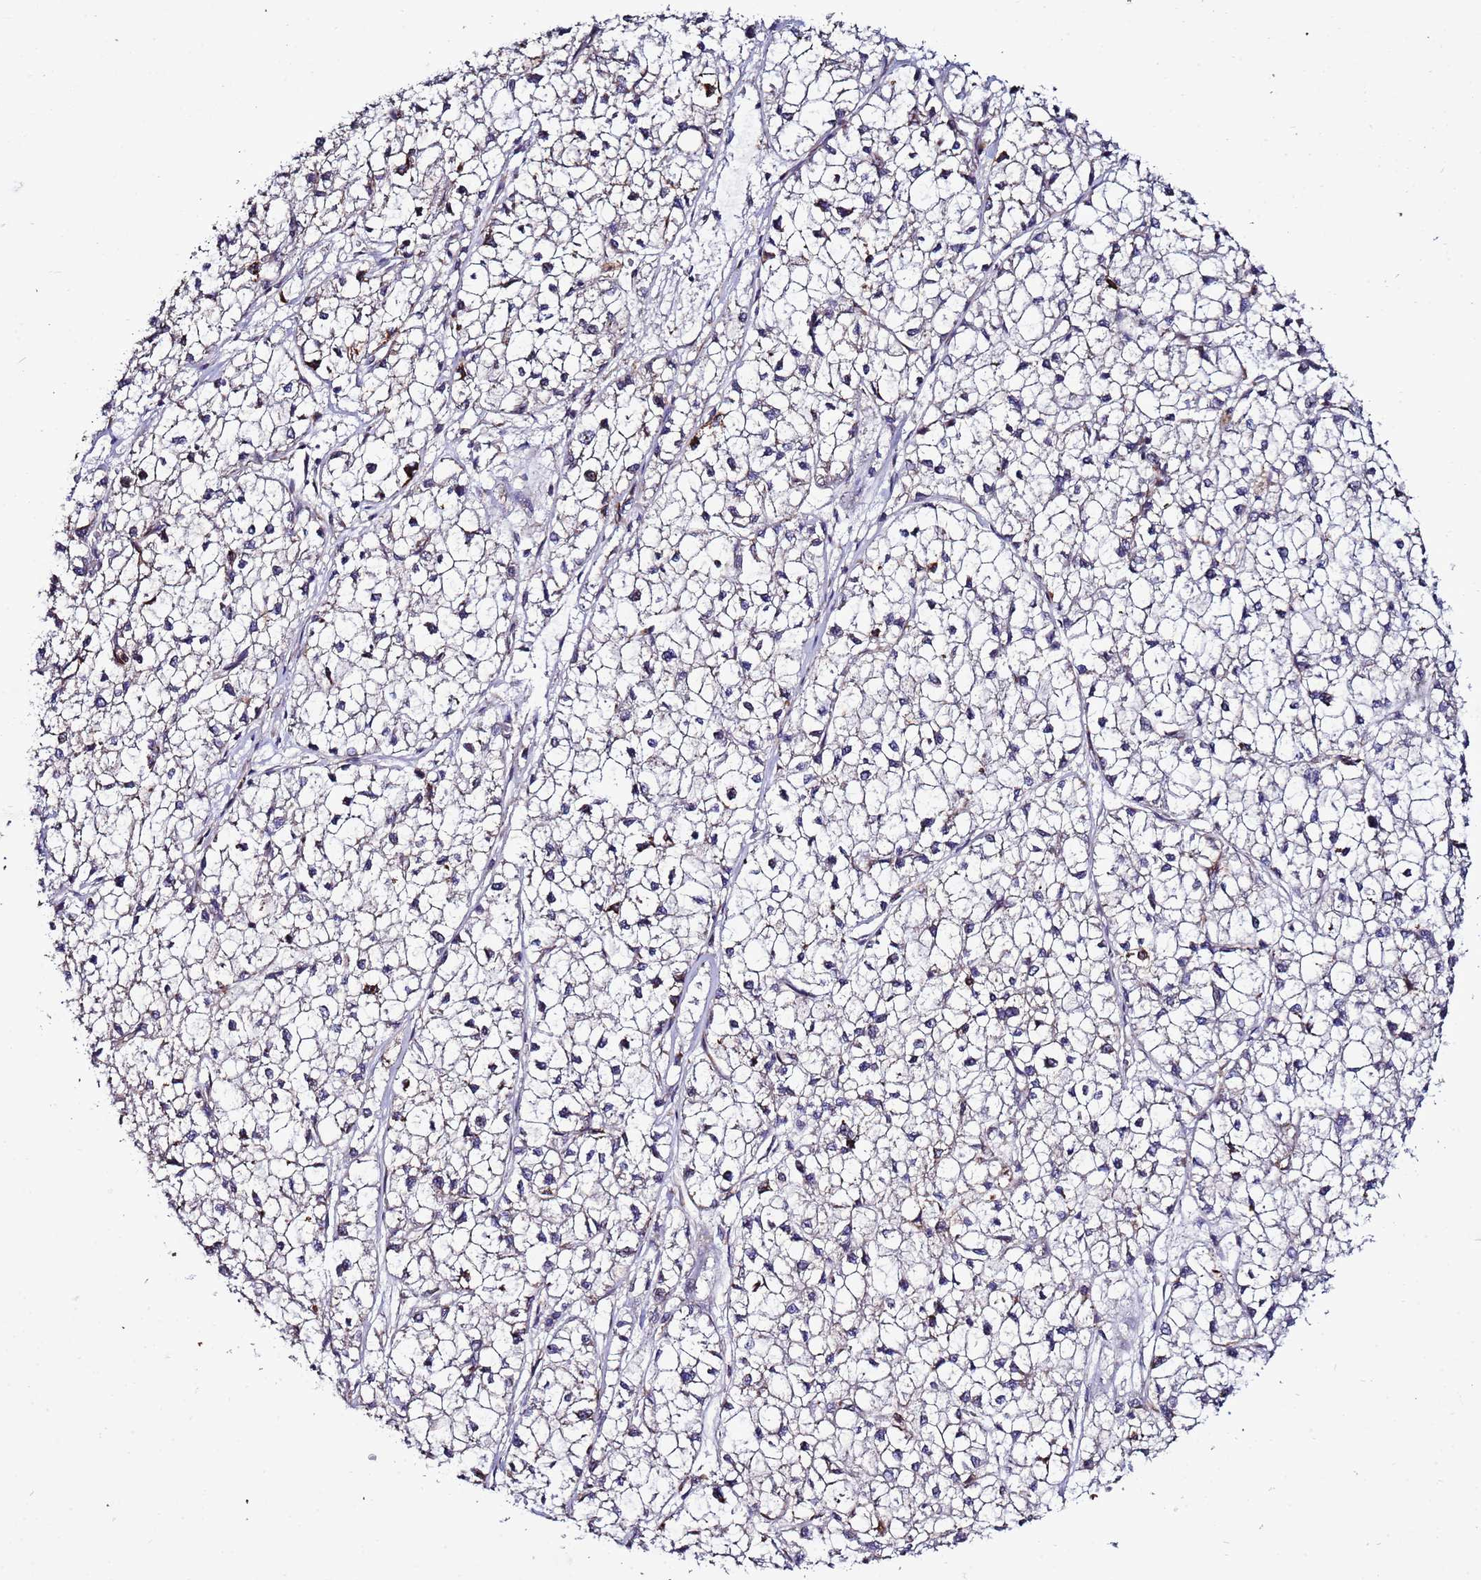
{"staining": {"intensity": "weak", "quantity": "25%-75%", "location": "cytoplasmic/membranous"}, "tissue": "liver cancer", "cell_type": "Tumor cells", "image_type": "cancer", "snomed": [{"axis": "morphology", "description": "Carcinoma, Hepatocellular, NOS"}, {"axis": "topography", "description": "Liver"}], "caption": "Liver hepatocellular carcinoma stained for a protein (brown) demonstrates weak cytoplasmic/membranous positive positivity in about 25%-75% of tumor cells.", "gene": "NOL8", "patient": {"sex": "female", "age": 43}}